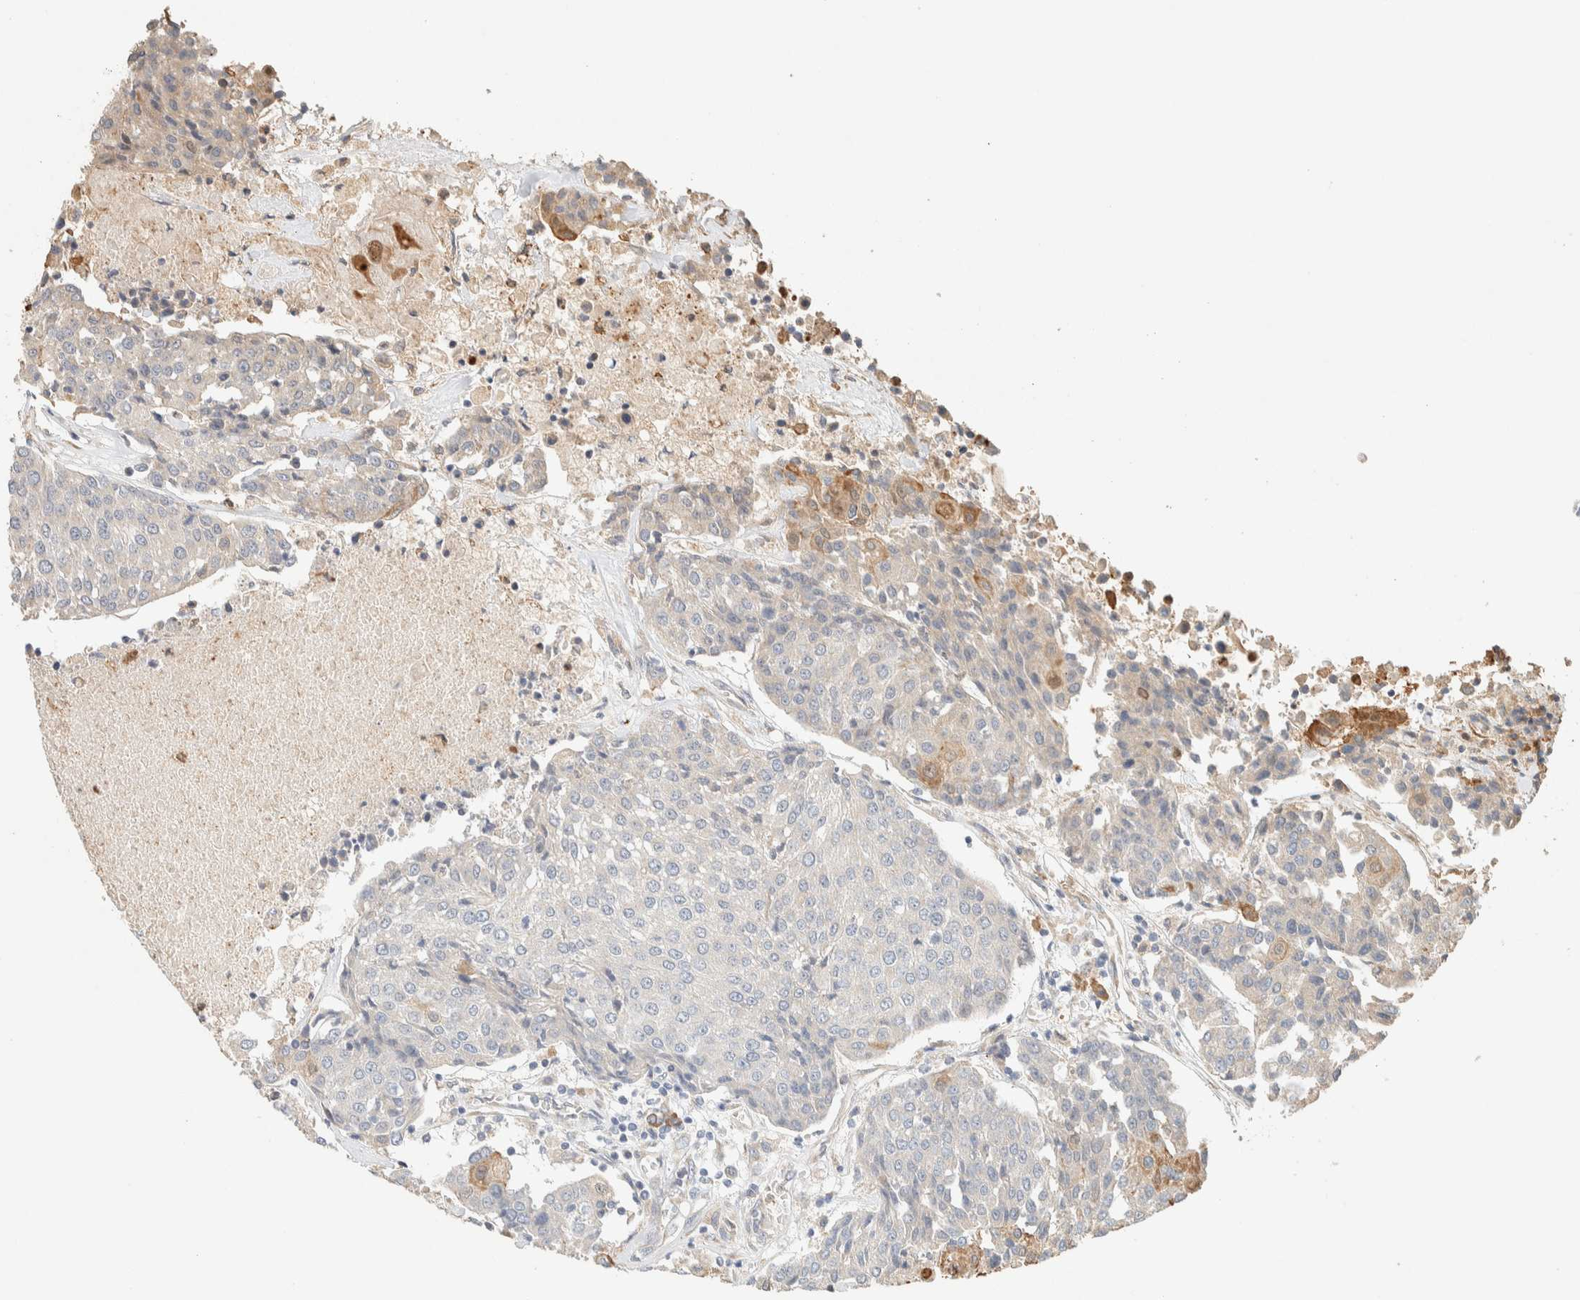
{"staining": {"intensity": "negative", "quantity": "none", "location": "none"}, "tissue": "urothelial cancer", "cell_type": "Tumor cells", "image_type": "cancer", "snomed": [{"axis": "morphology", "description": "Urothelial carcinoma, High grade"}, {"axis": "topography", "description": "Urinary bladder"}], "caption": "This is a micrograph of IHC staining of urothelial carcinoma (high-grade), which shows no staining in tumor cells. (DAB IHC visualized using brightfield microscopy, high magnification).", "gene": "TTC3", "patient": {"sex": "female", "age": 85}}